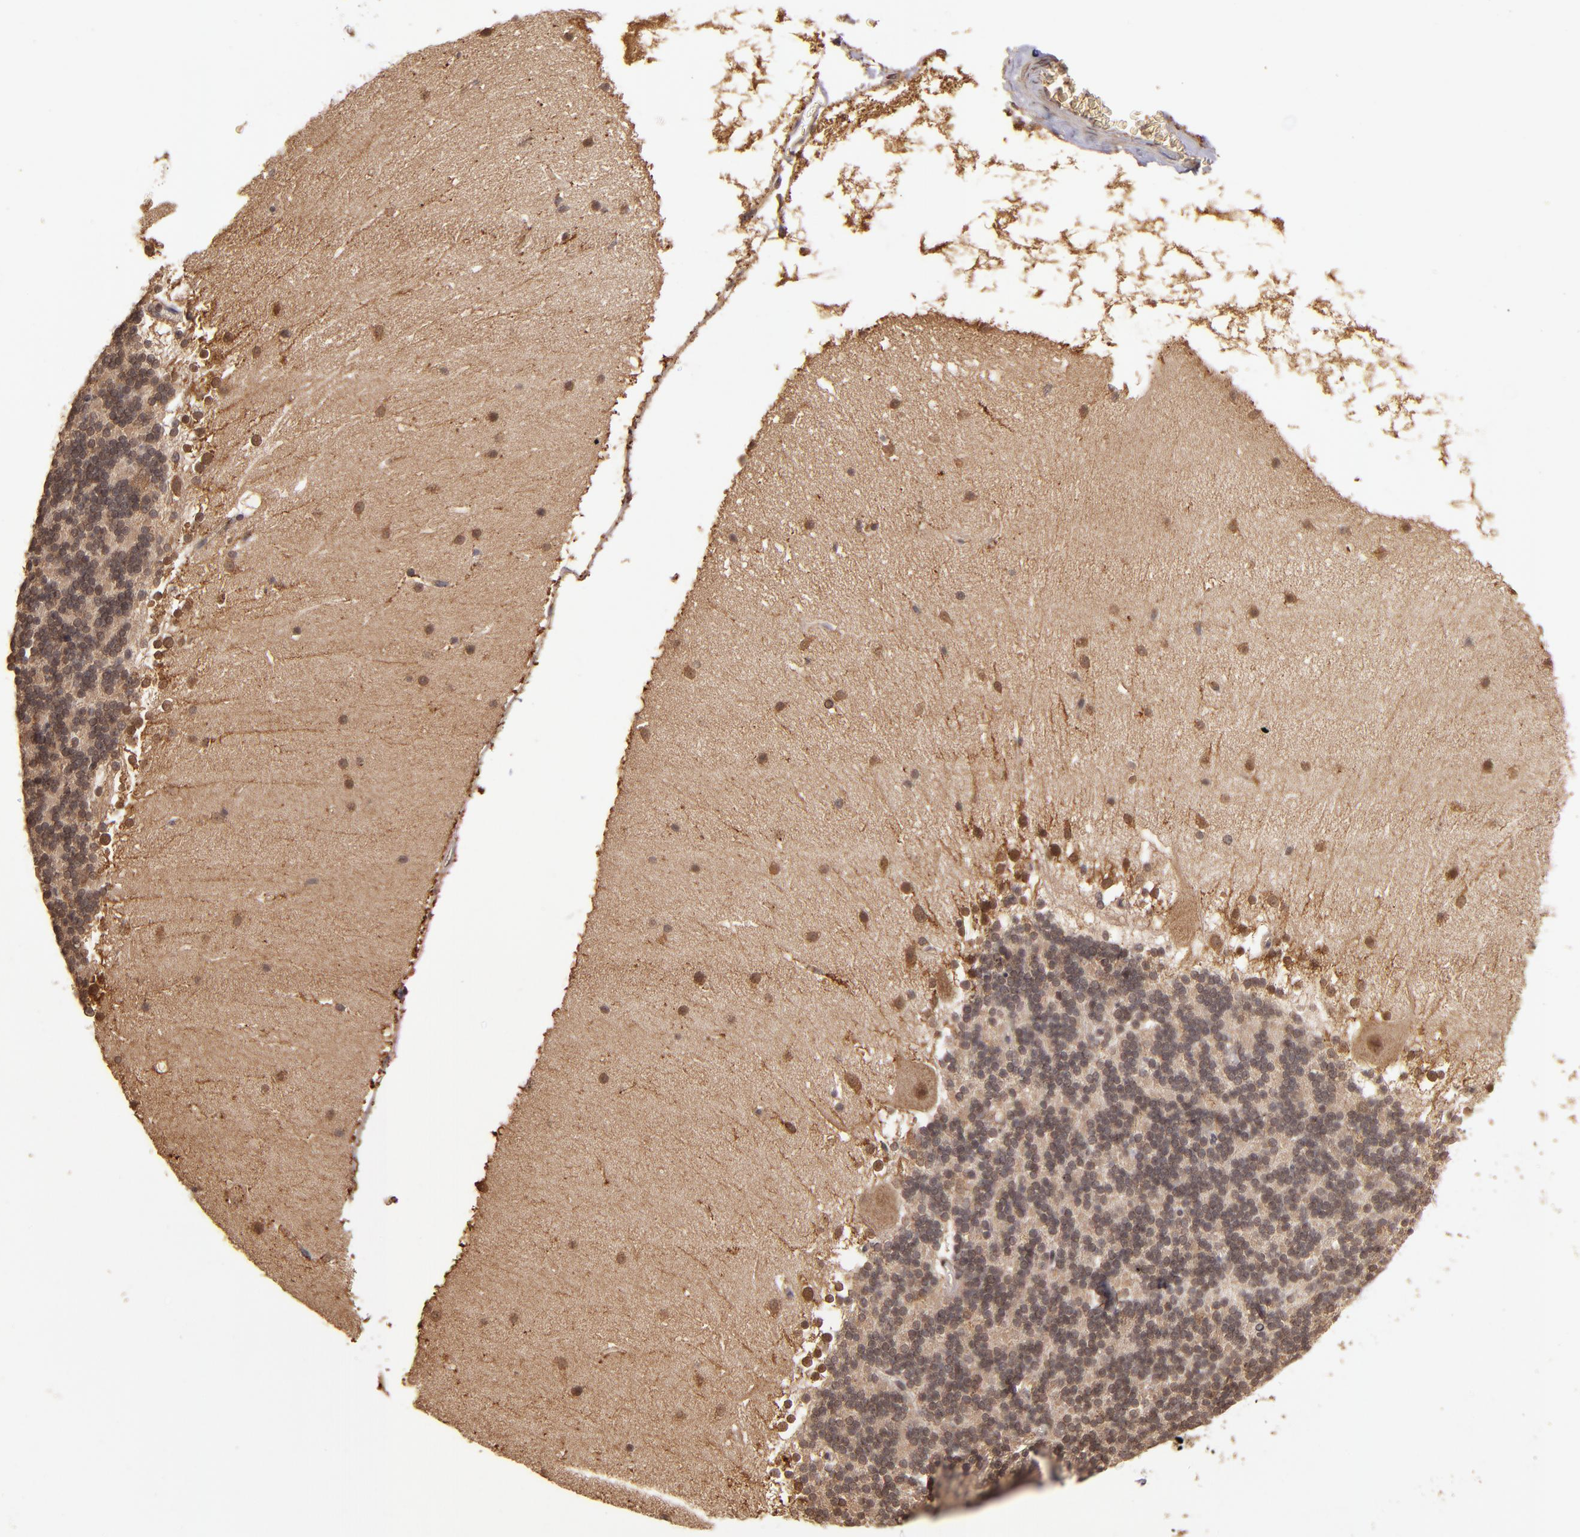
{"staining": {"intensity": "weak", "quantity": ">75%", "location": "cytoplasmic/membranous,nuclear"}, "tissue": "cerebellum", "cell_type": "Cells in granular layer", "image_type": "normal", "snomed": [{"axis": "morphology", "description": "Normal tissue, NOS"}, {"axis": "topography", "description": "Cerebellum"}], "caption": "This micrograph displays benign cerebellum stained with immunohistochemistry (IHC) to label a protein in brown. The cytoplasmic/membranous,nuclear of cells in granular layer show weak positivity for the protein. Nuclei are counter-stained blue.", "gene": "RIOK3", "patient": {"sex": "female", "age": 19}}